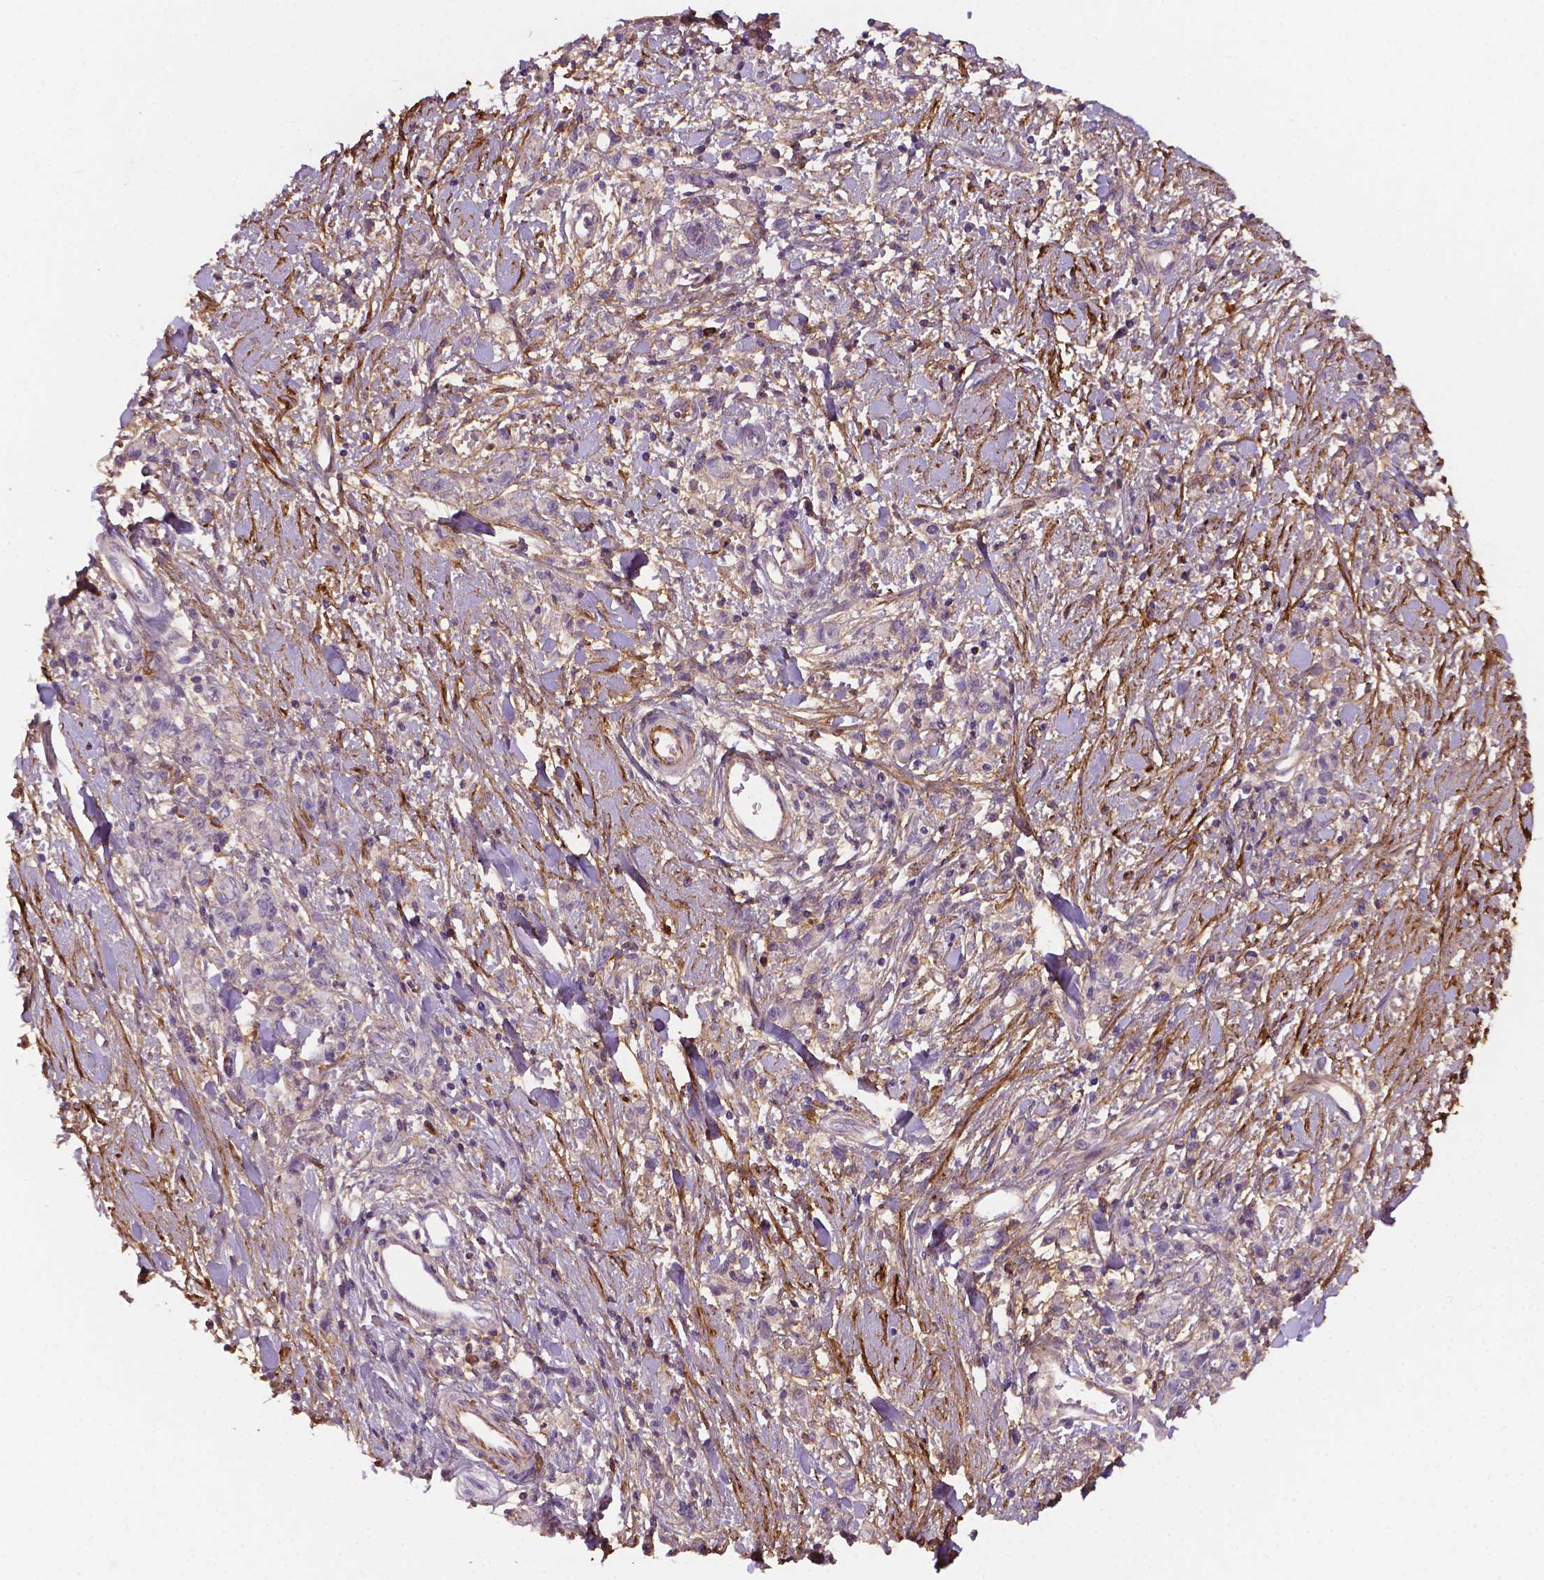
{"staining": {"intensity": "negative", "quantity": "none", "location": "none"}, "tissue": "stomach cancer", "cell_type": "Tumor cells", "image_type": "cancer", "snomed": [{"axis": "morphology", "description": "Adenocarcinoma, NOS"}, {"axis": "topography", "description": "Stomach"}], "caption": "Immunohistochemistry (IHC) image of neoplastic tissue: stomach adenocarcinoma stained with DAB demonstrates no significant protein positivity in tumor cells. Brightfield microscopy of immunohistochemistry stained with DAB (brown) and hematoxylin (blue), captured at high magnification.", "gene": "FBLN1", "patient": {"sex": "male", "age": 77}}